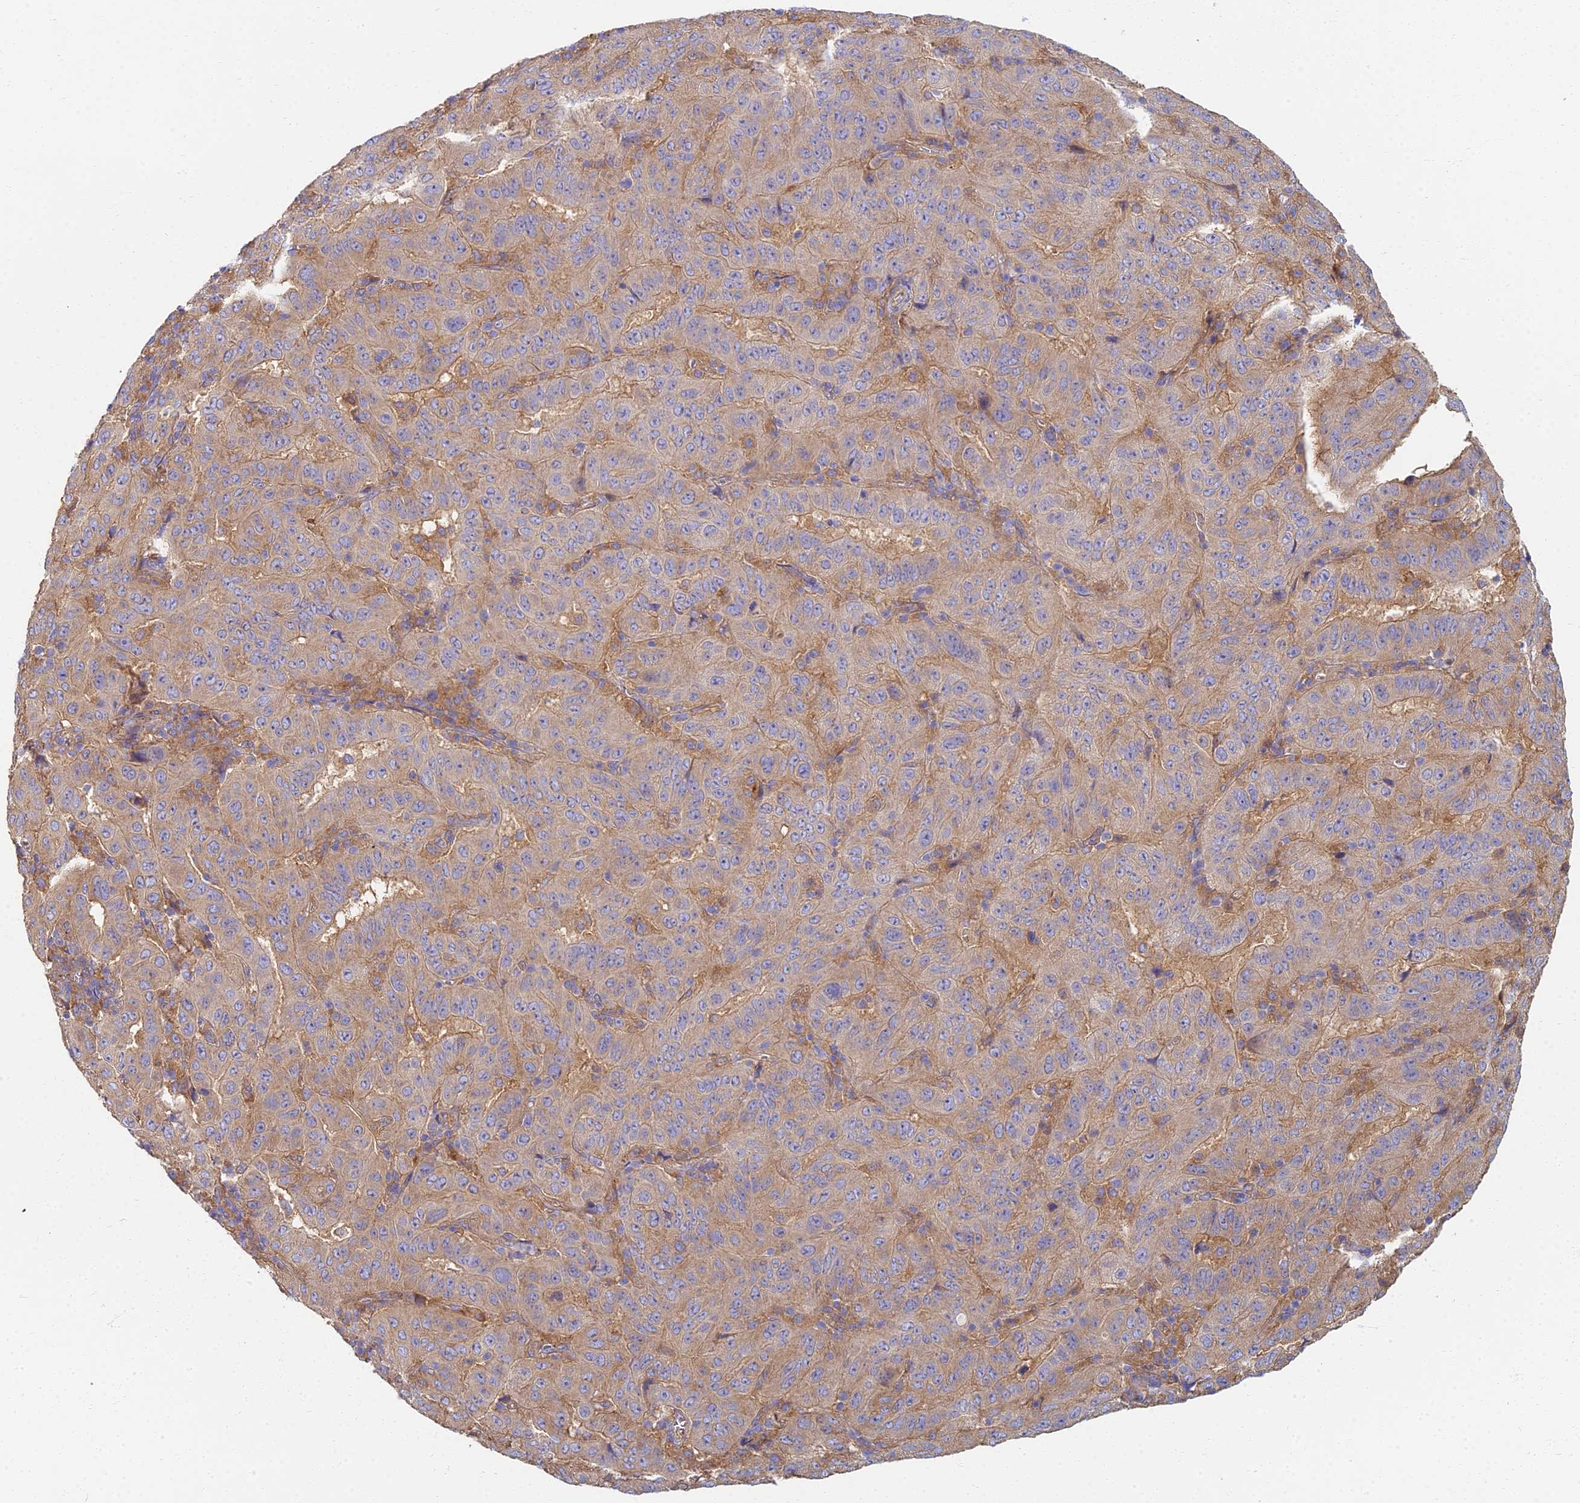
{"staining": {"intensity": "weak", "quantity": ">75%", "location": "cytoplasmic/membranous"}, "tissue": "pancreatic cancer", "cell_type": "Tumor cells", "image_type": "cancer", "snomed": [{"axis": "morphology", "description": "Adenocarcinoma, NOS"}, {"axis": "topography", "description": "Pancreas"}], "caption": "Immunohistochemistry of human pancreatic cancer (adenocarcinoma) demonstrates low levels of weak cytoplasmic/membranous staining in about >75% of tumor cells.", "gene": "RBSN", "patient": {"sex": "male", "age": 63}}